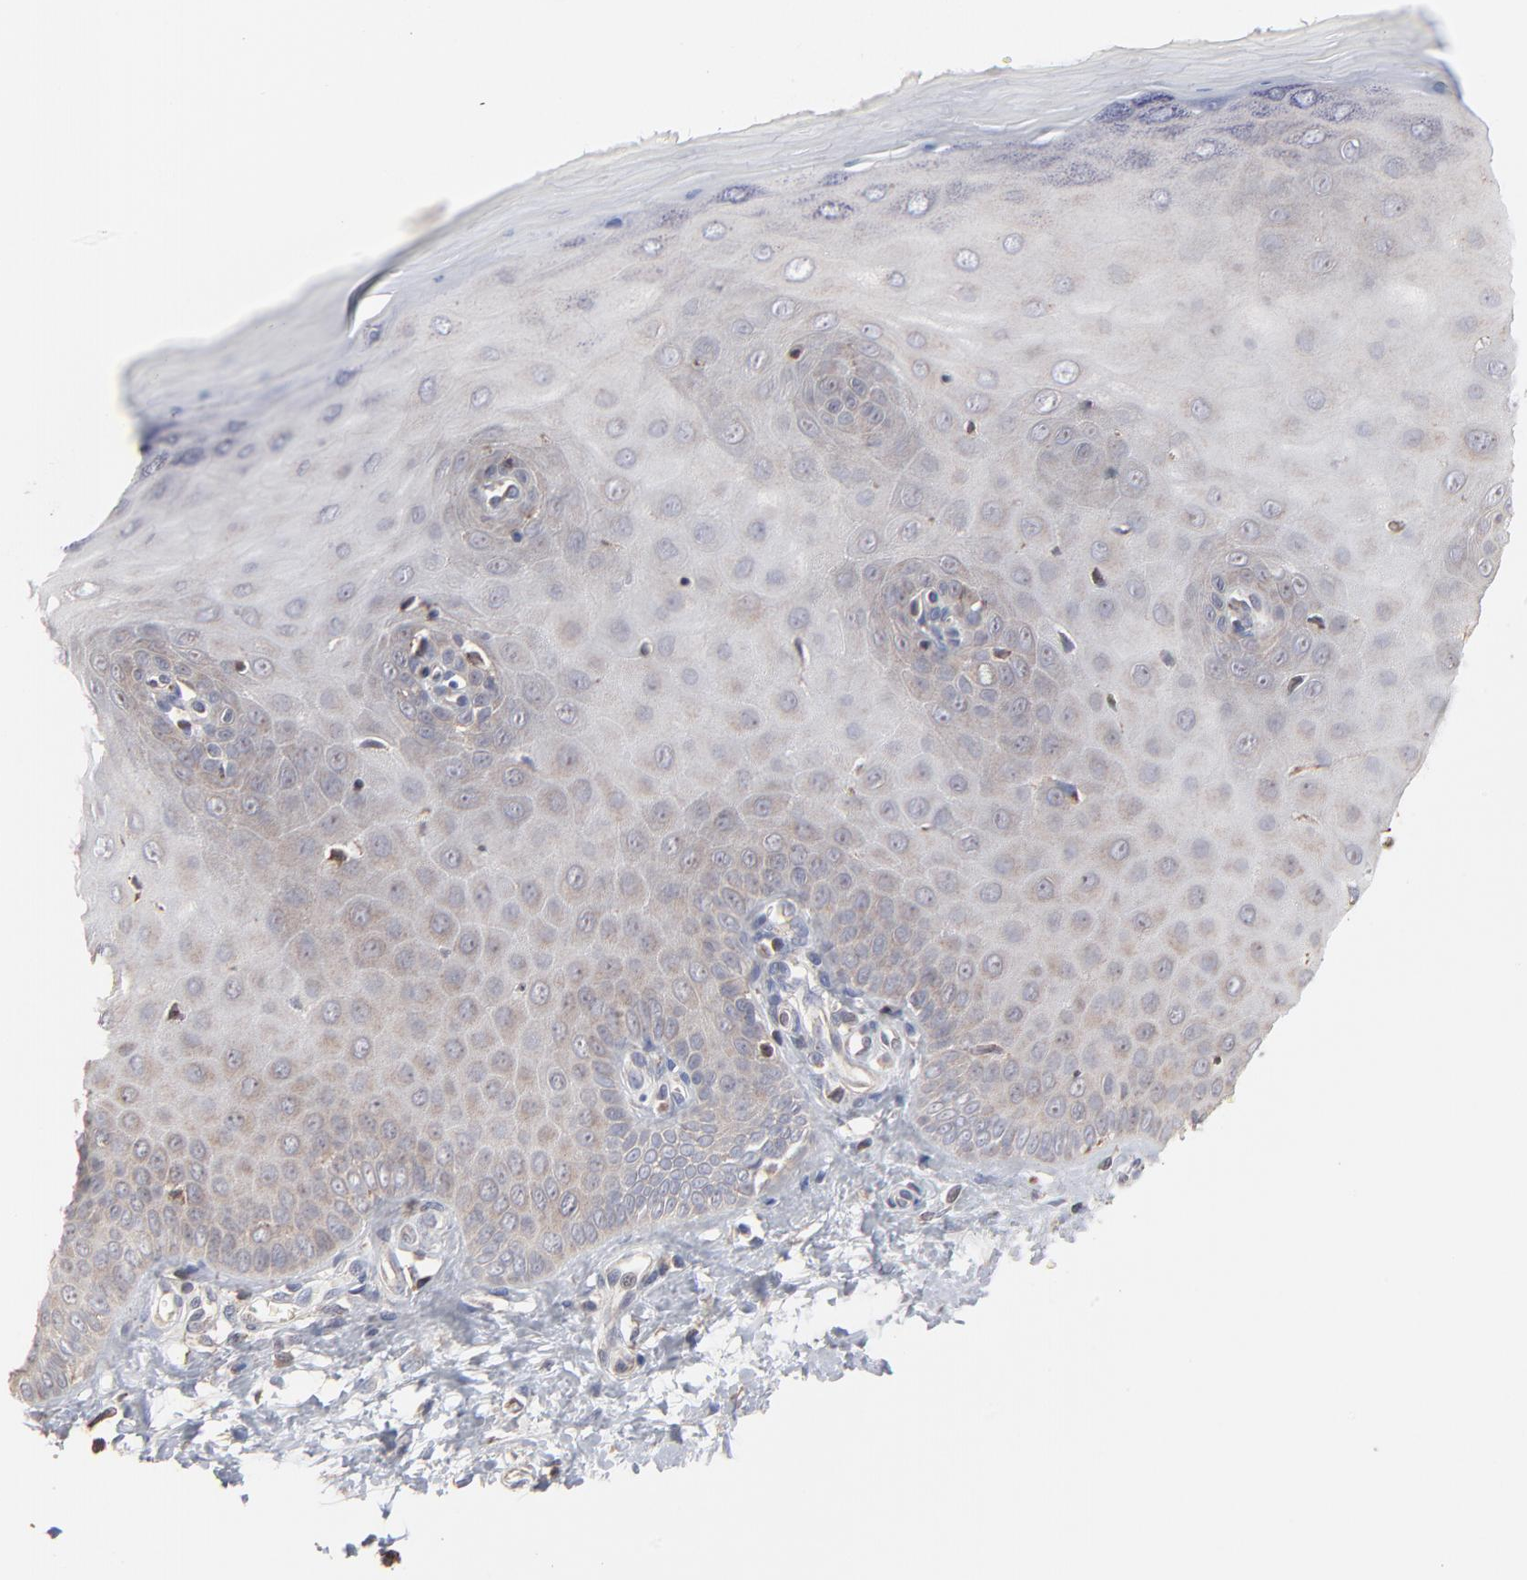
{"staining": {"intensity": "moderate", "quantity": "25%-75%", "location": "cytoplasmic/membranous"}, "tissue": "cervix", "cell_type": "Glandular cells", "image_type": "normal", "snomed": [{"axis": "morphology", "description": "Normal tissue, NOS"}, {"axis": "topography", "description": "Cervix"}], "caption": "Moderate cytoplasmic/membranous positivity is present in approximately 25%-75% of glandular cells in normal cervix.", "gene": "RNF213", "patient": {"sex": "female", "age": 55}}